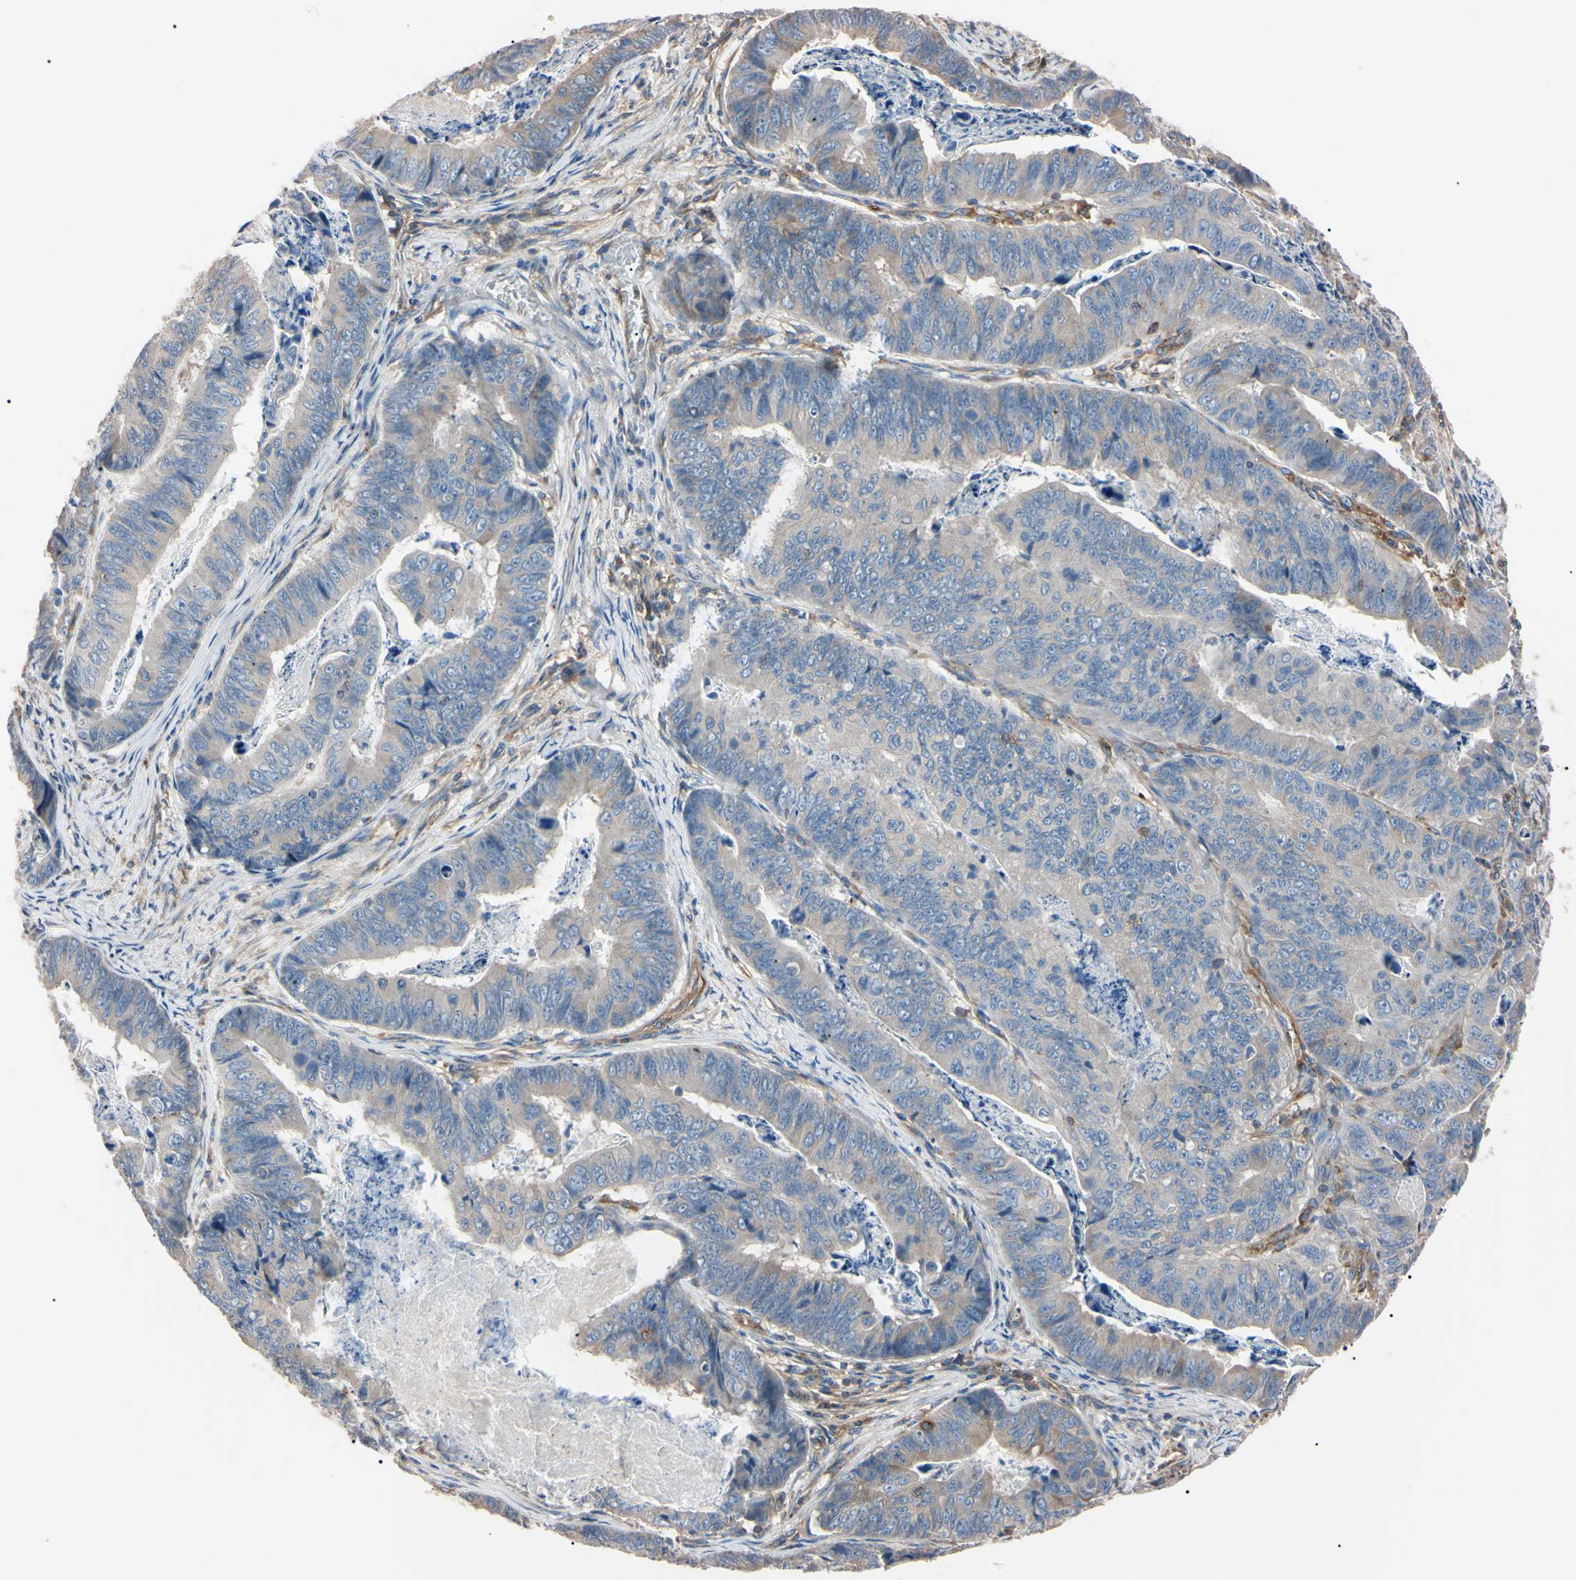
{"staining": {"intensity": "weak", "quantity": ">75%", "location": "cytoplasmic/membranous"}, "tissue": "stomach cancer", "cell_type": "Tumor cells", "image_type": "cancer", "snomed": [{"axis": "morphology", "description": "Adenocarcinoma, NOS"}, {"axis": "topography", "description": "Stomach, lower"}], "caption": "Protein staining of stomach cancer (adenocarcinoma) tissue reveals weak cytoplasmic/membranous positivity in approximately >75% of tumor cells.", "gene": "PRKACA", "patient": {"sex": "male", "age": 77}}